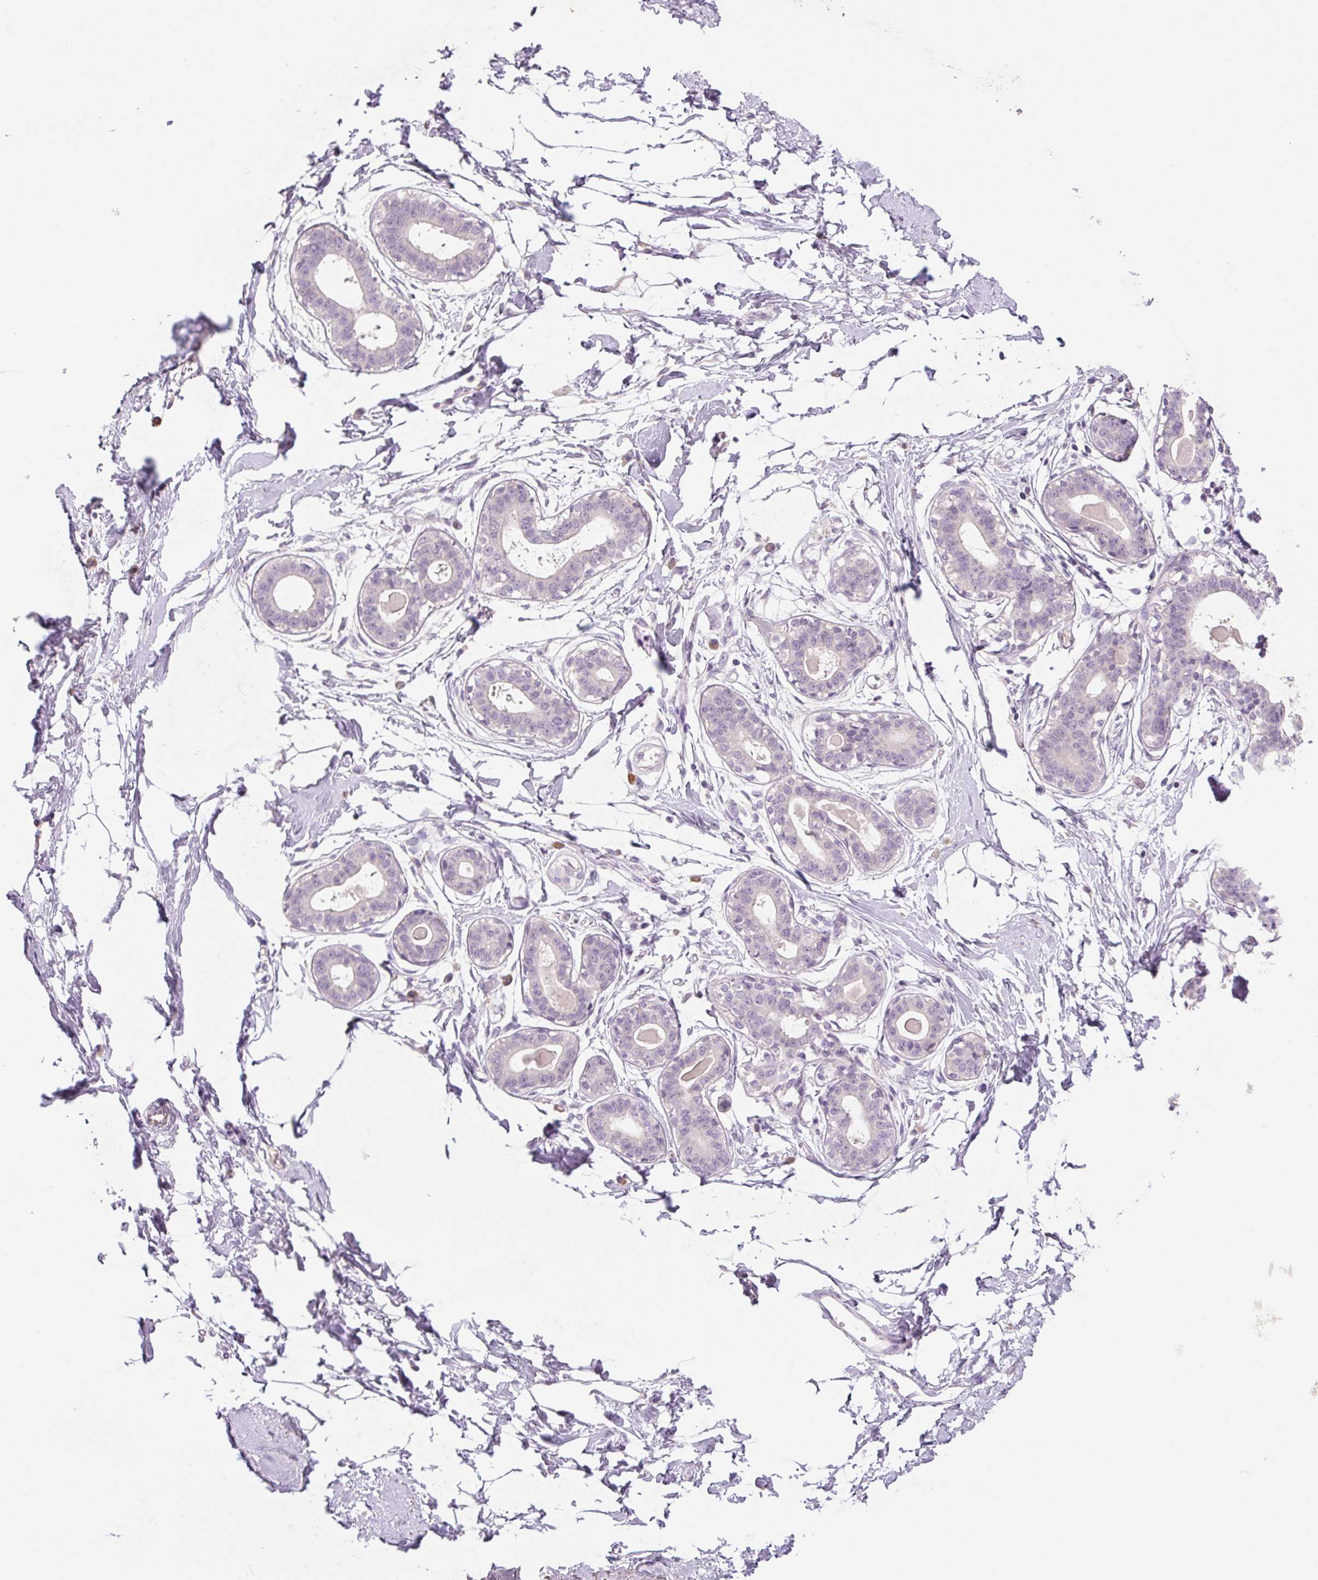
{"staining": {"intensity": "negative", "quantity": "none", "location": "none"}, "tissue": "breast", "cell_type": "Adipocytes", "image_type": "normal", "snomed": [{"axis": "morphology", "description": "Normal tissue, NOS"}, {"axis": "topography", "description": "Breast"}], "caption": "Protein analysis of benign breast shows no significant staining in adipocytes.", "gene": "TMEM100", "patient": {"sex": "female", "age": 45}}